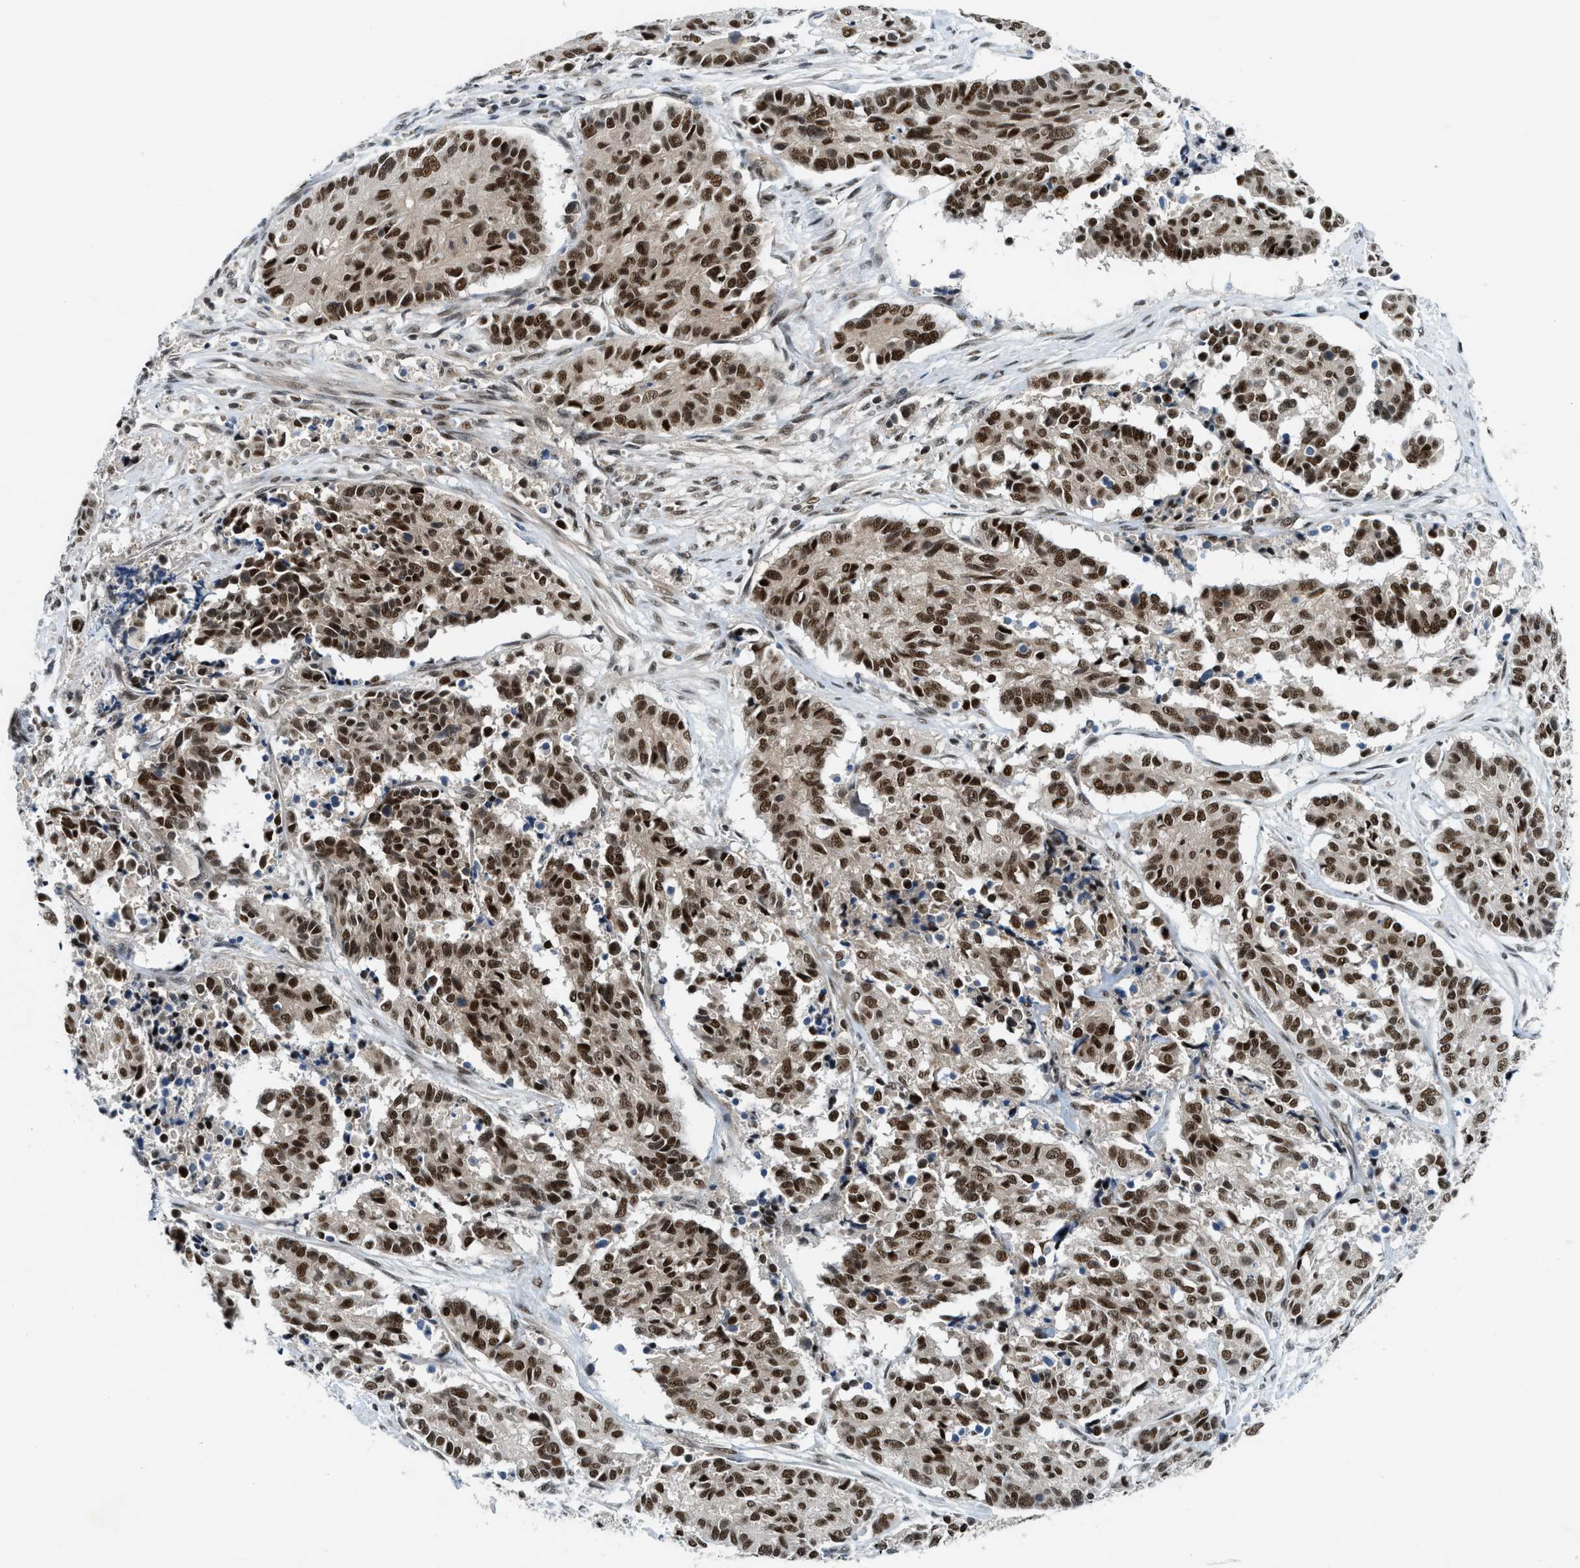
{"staining": {"intensity": "strong", "quantity": ">75%", "location": "nuclear"}, "tissue": "cervical cancer", "cell_type": "Tumor cells", "image_type": "cancer", "snomed": [{"axis": "morphology", "description": "Squamous cell carcinoma, NOS"}, {"axis": "topography", "description": "Cervix"}], "caption": "Immunohistochemistry (IHC) photomicrograph of neoplastic tissue: human cervical squamous cell carcinoma stained using IHC displays high levels of strong protein expression localized specifically in the nuclear of tumor cells, appearing as a nuclear brown color.", "gene": "NCOA1", "patient": {"sex": "female", "age": 35}}